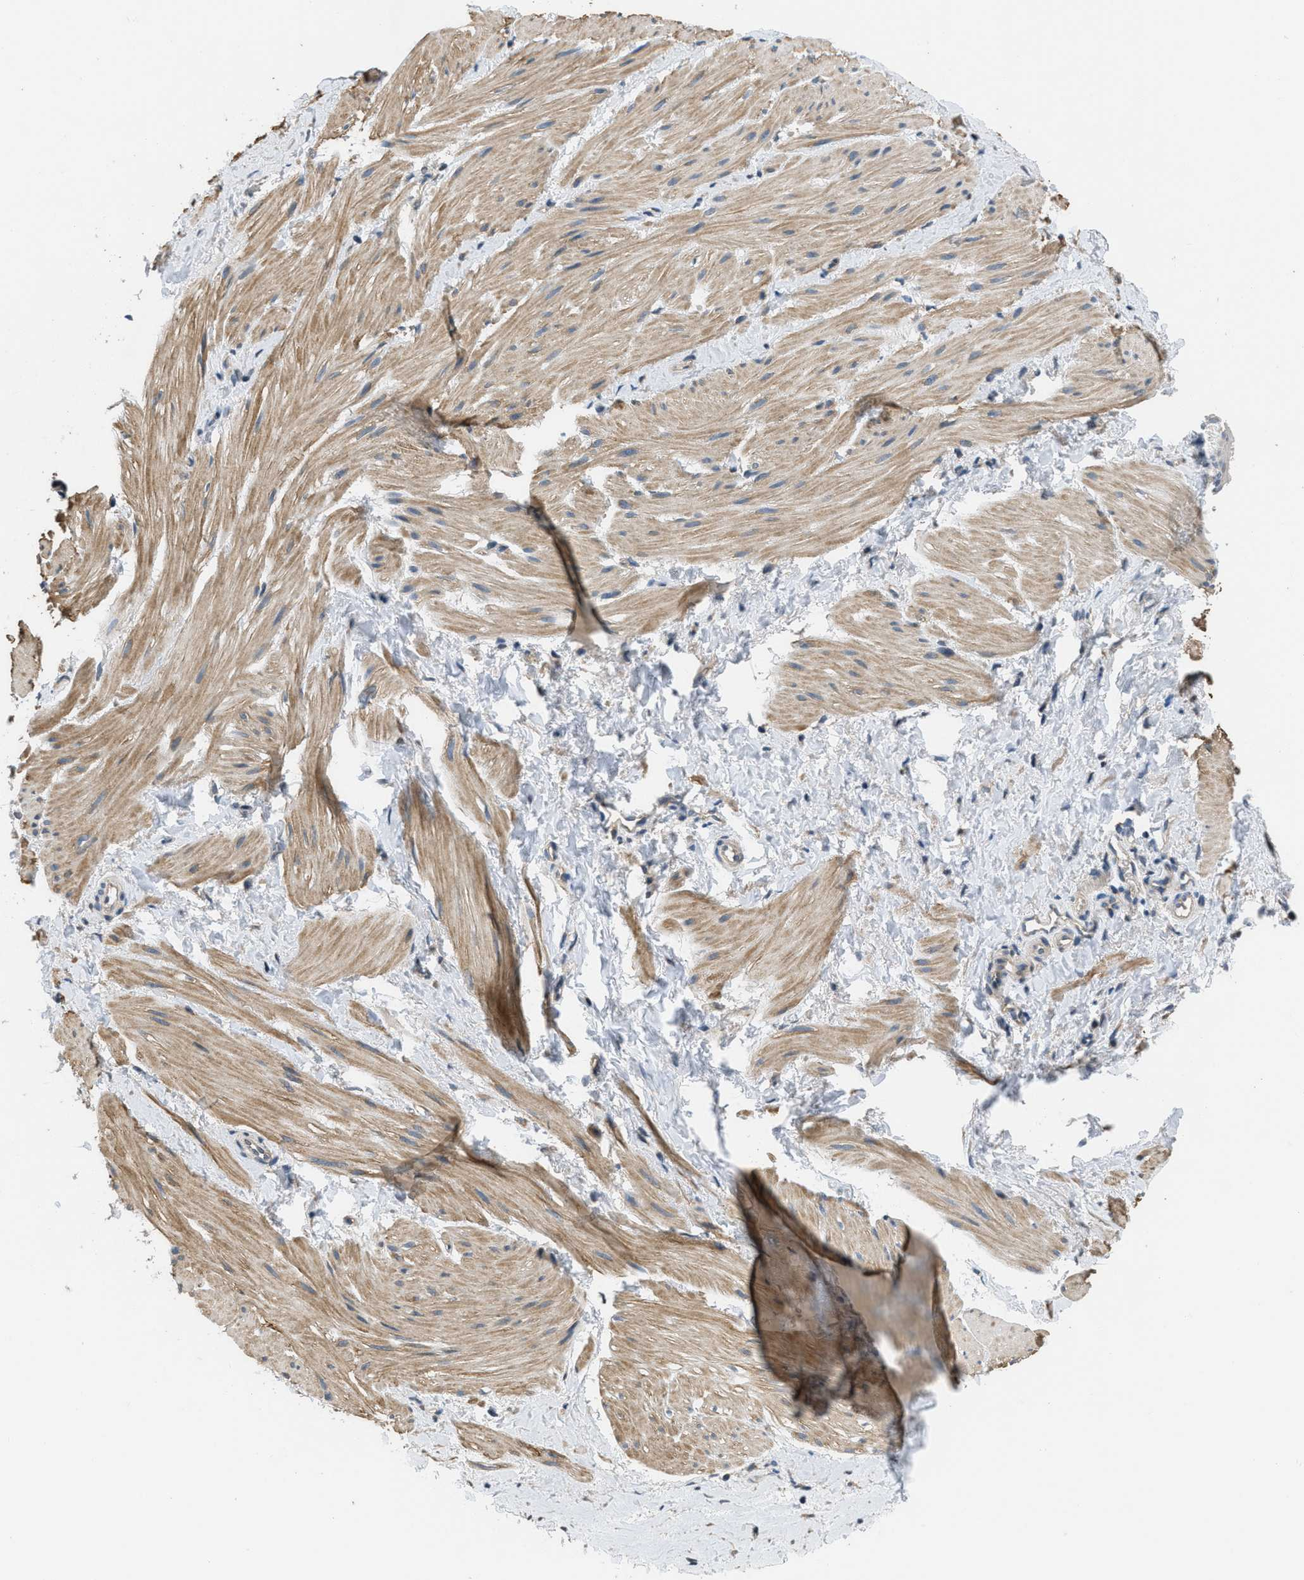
{"staining": {"intensity": "moderate", "quantity": ">75%", "location": "cytoplasmic/membranous"}, "tissue": "smooth muscle", "cell_type": "Smooth muscle cells", "image_type": "normal", "snomed": [{"axis": "morphology", "description": "Normal tissue, NOS"}, {"axis": "topography", "description": "Smooth muscle"}], "caption": "A histopathology image showing moderate cytoplasmic/membranous expression in approximately >75% of smooth muscle cells in unremarkable smooth muscle, as visualized by brown immunohistochemical staining.", "gene": "NAT1", "patient": {"sex": "male", "age": 16}}